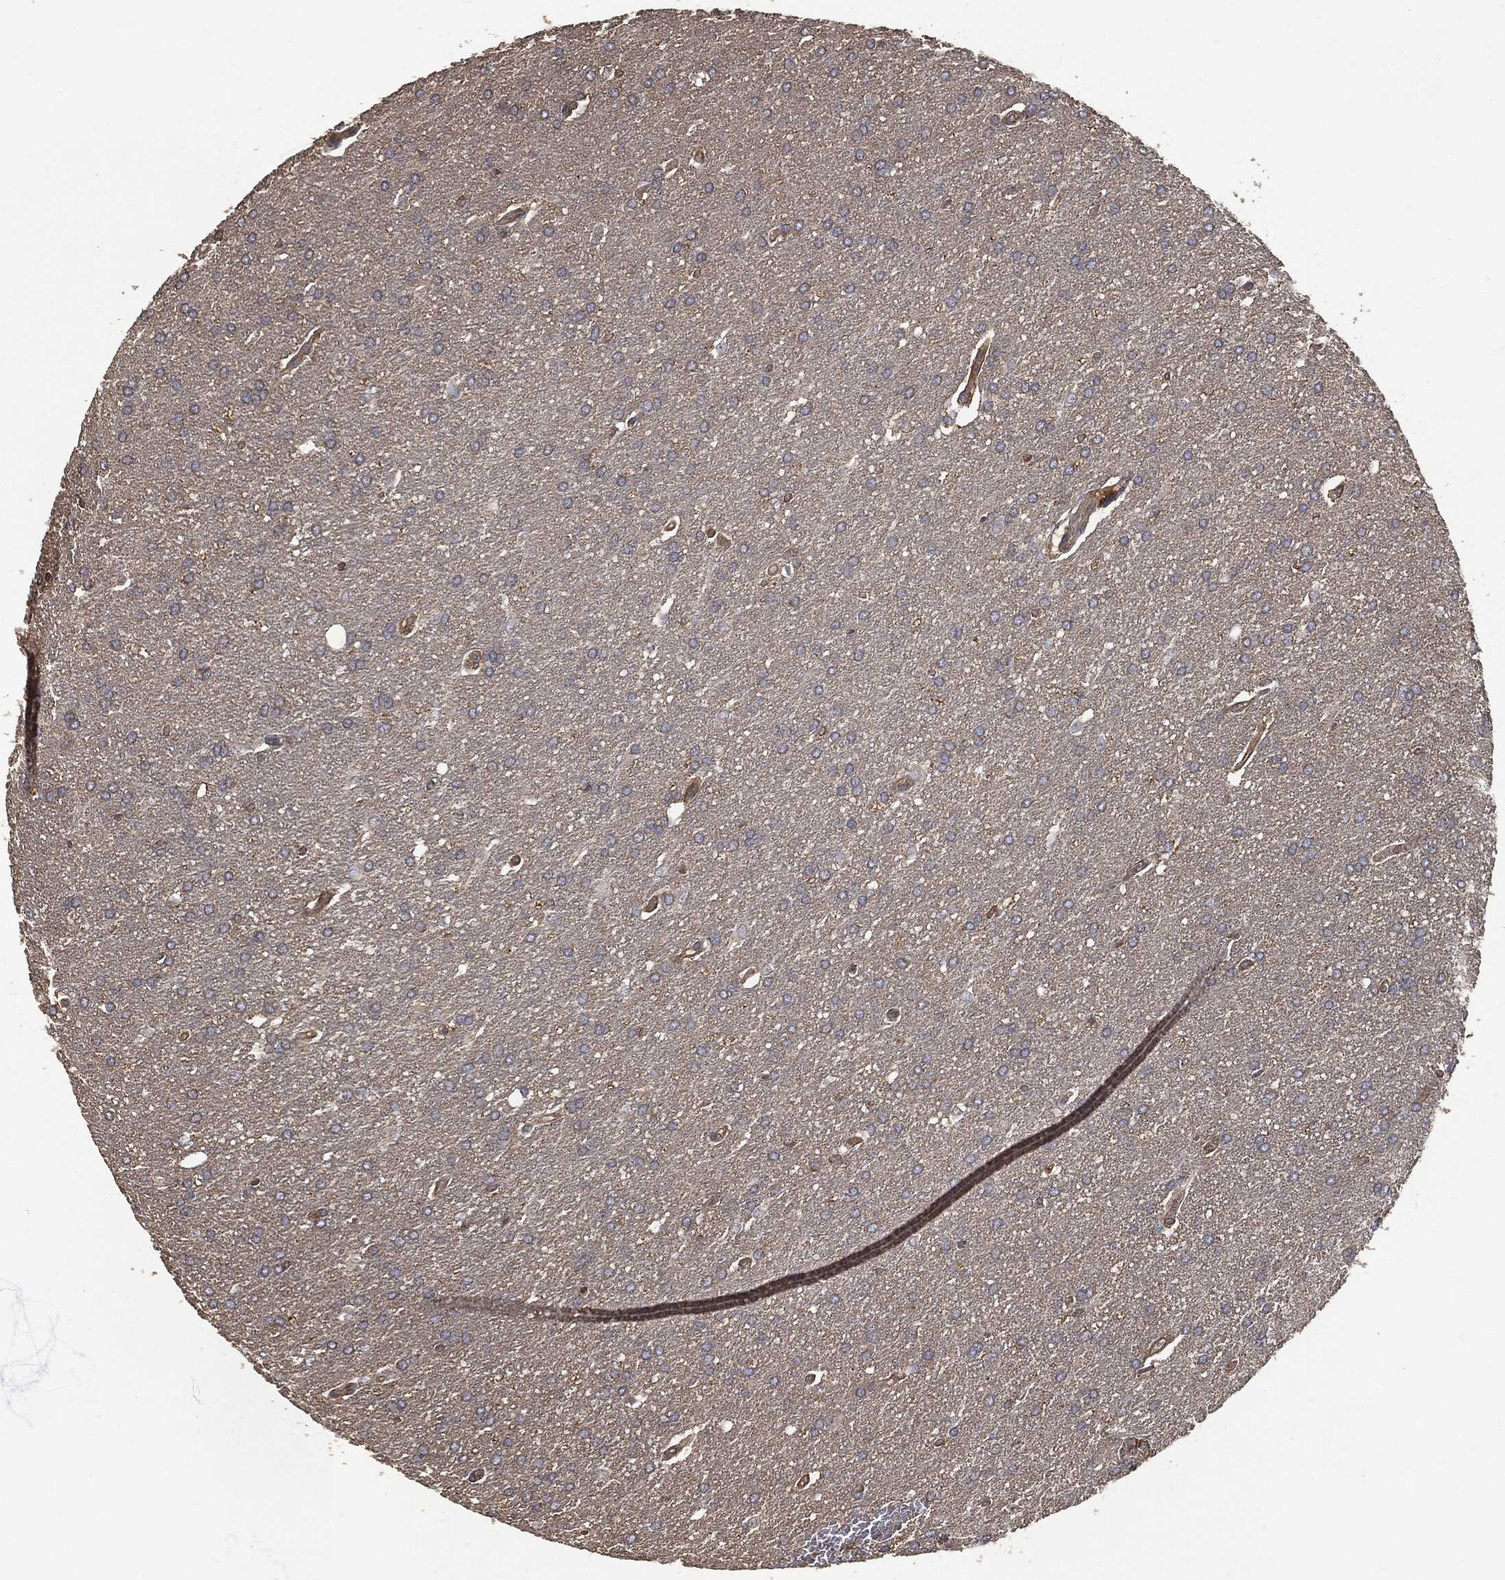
{"staining": {"intensity": "negative", "quantity": "none", "location": "none"}, "tissue": "glioma", "cell_type": "Tumor cells", "image_type": "cancer", "snomed": [{"axis": "morphology", "description": "Glioma, malignant, Low grade"}, {"axis": "topography", "description": "Brain"}], "caption": "The IHC histopathology image has no significant expression in tumor cells of glioma tissue.", "gene": "PSMB10", "patient": {"sex": "female", "age": 32}}